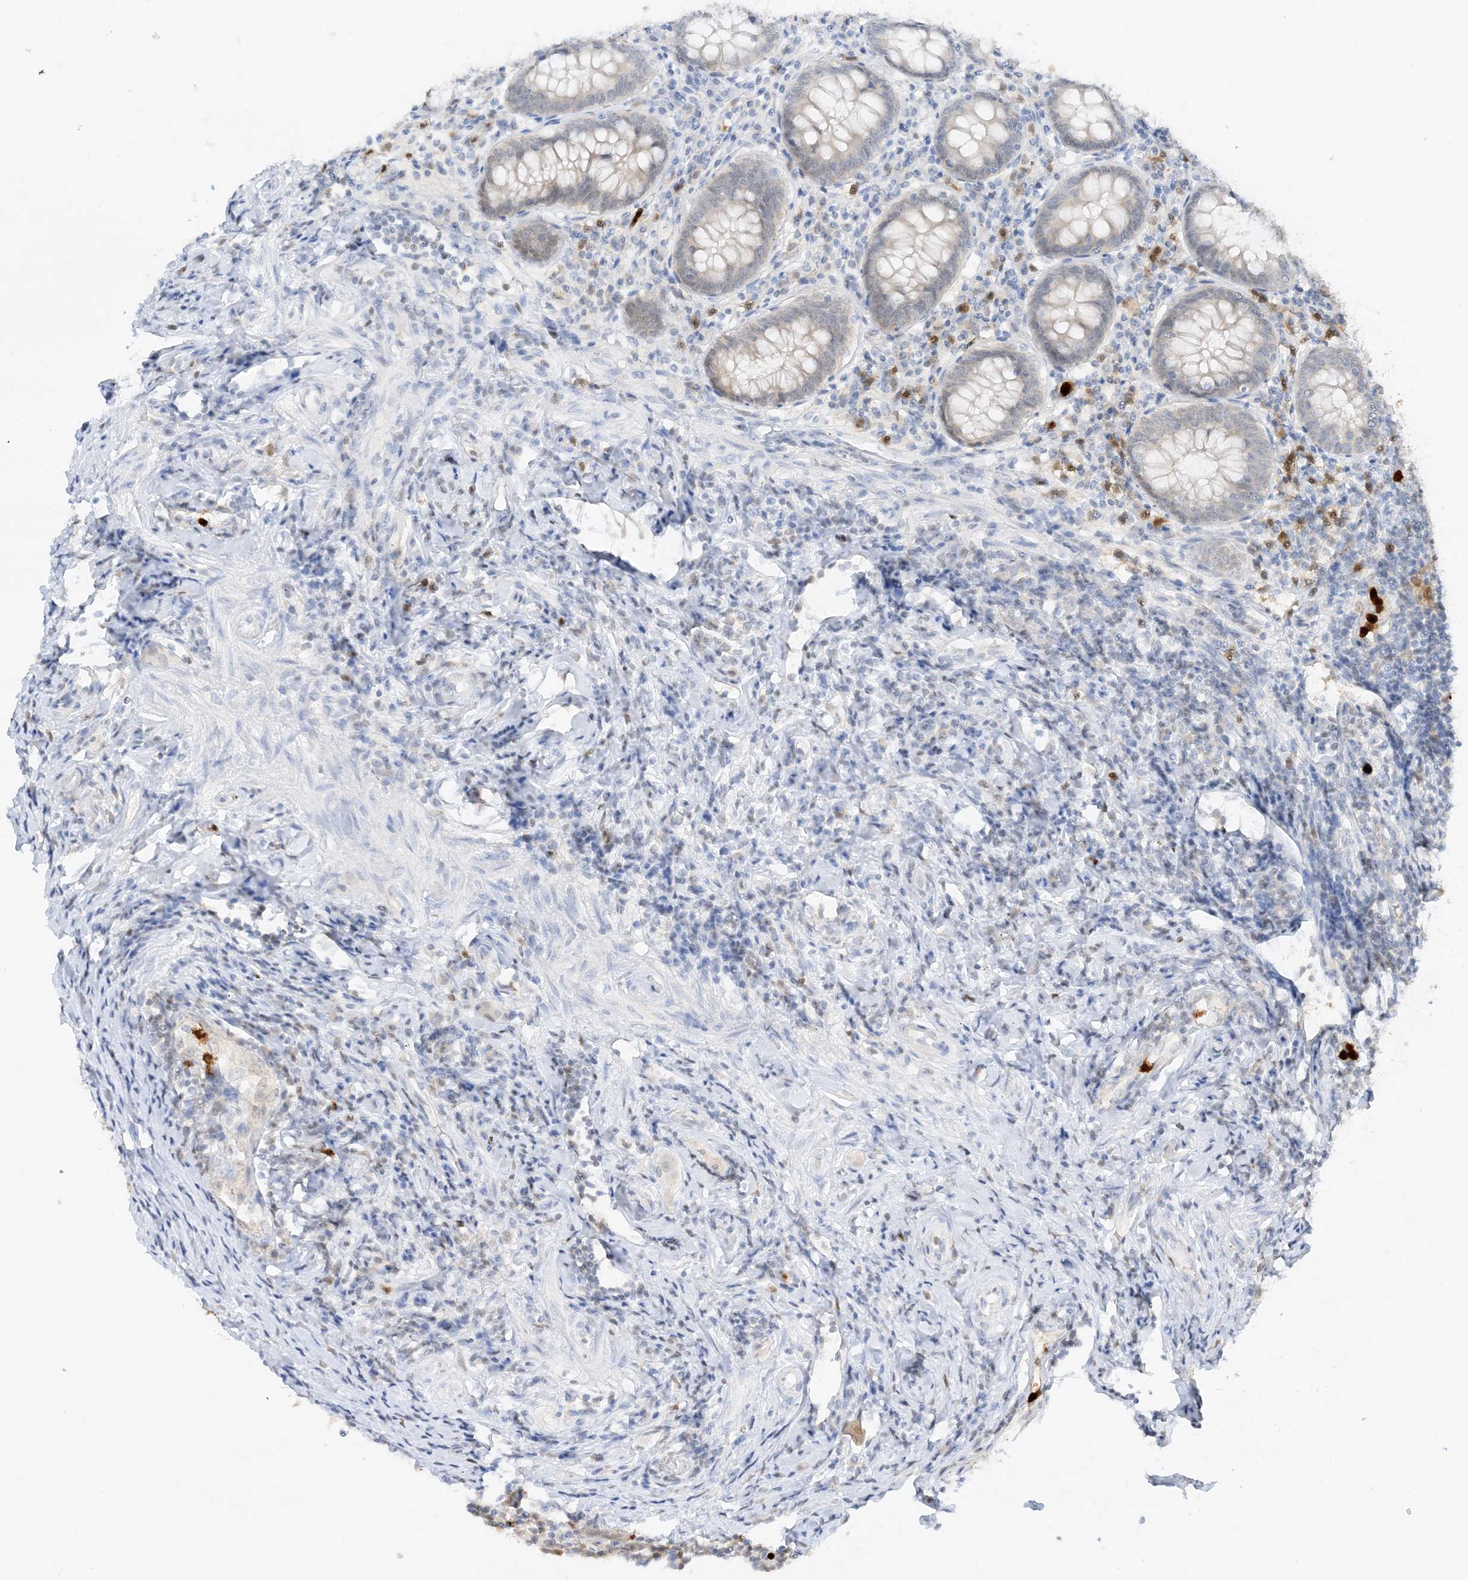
{"staining": {"intensity": "weak", "quantity": "<25%", "location": "cytoplasmic/membranous,nuclear"}, "tissue": "appendix", "cell_type": "Glandular cells", "image_type": "normal", "snomed": [{"axis": "morphology", "description": "Normal tissue, NOS"}, {"axis": "topography", "description": "Appendix"}], "caption": "Immunohistochemistry (IHC) photomicrograph of normal appendix stained for a protein (brown), which shows no expression in glandular cells. (DAB immunohistochemistry (IHC), high magnification).", "gene": "GCA", "patient": {"sex": "female", "age": 54}}